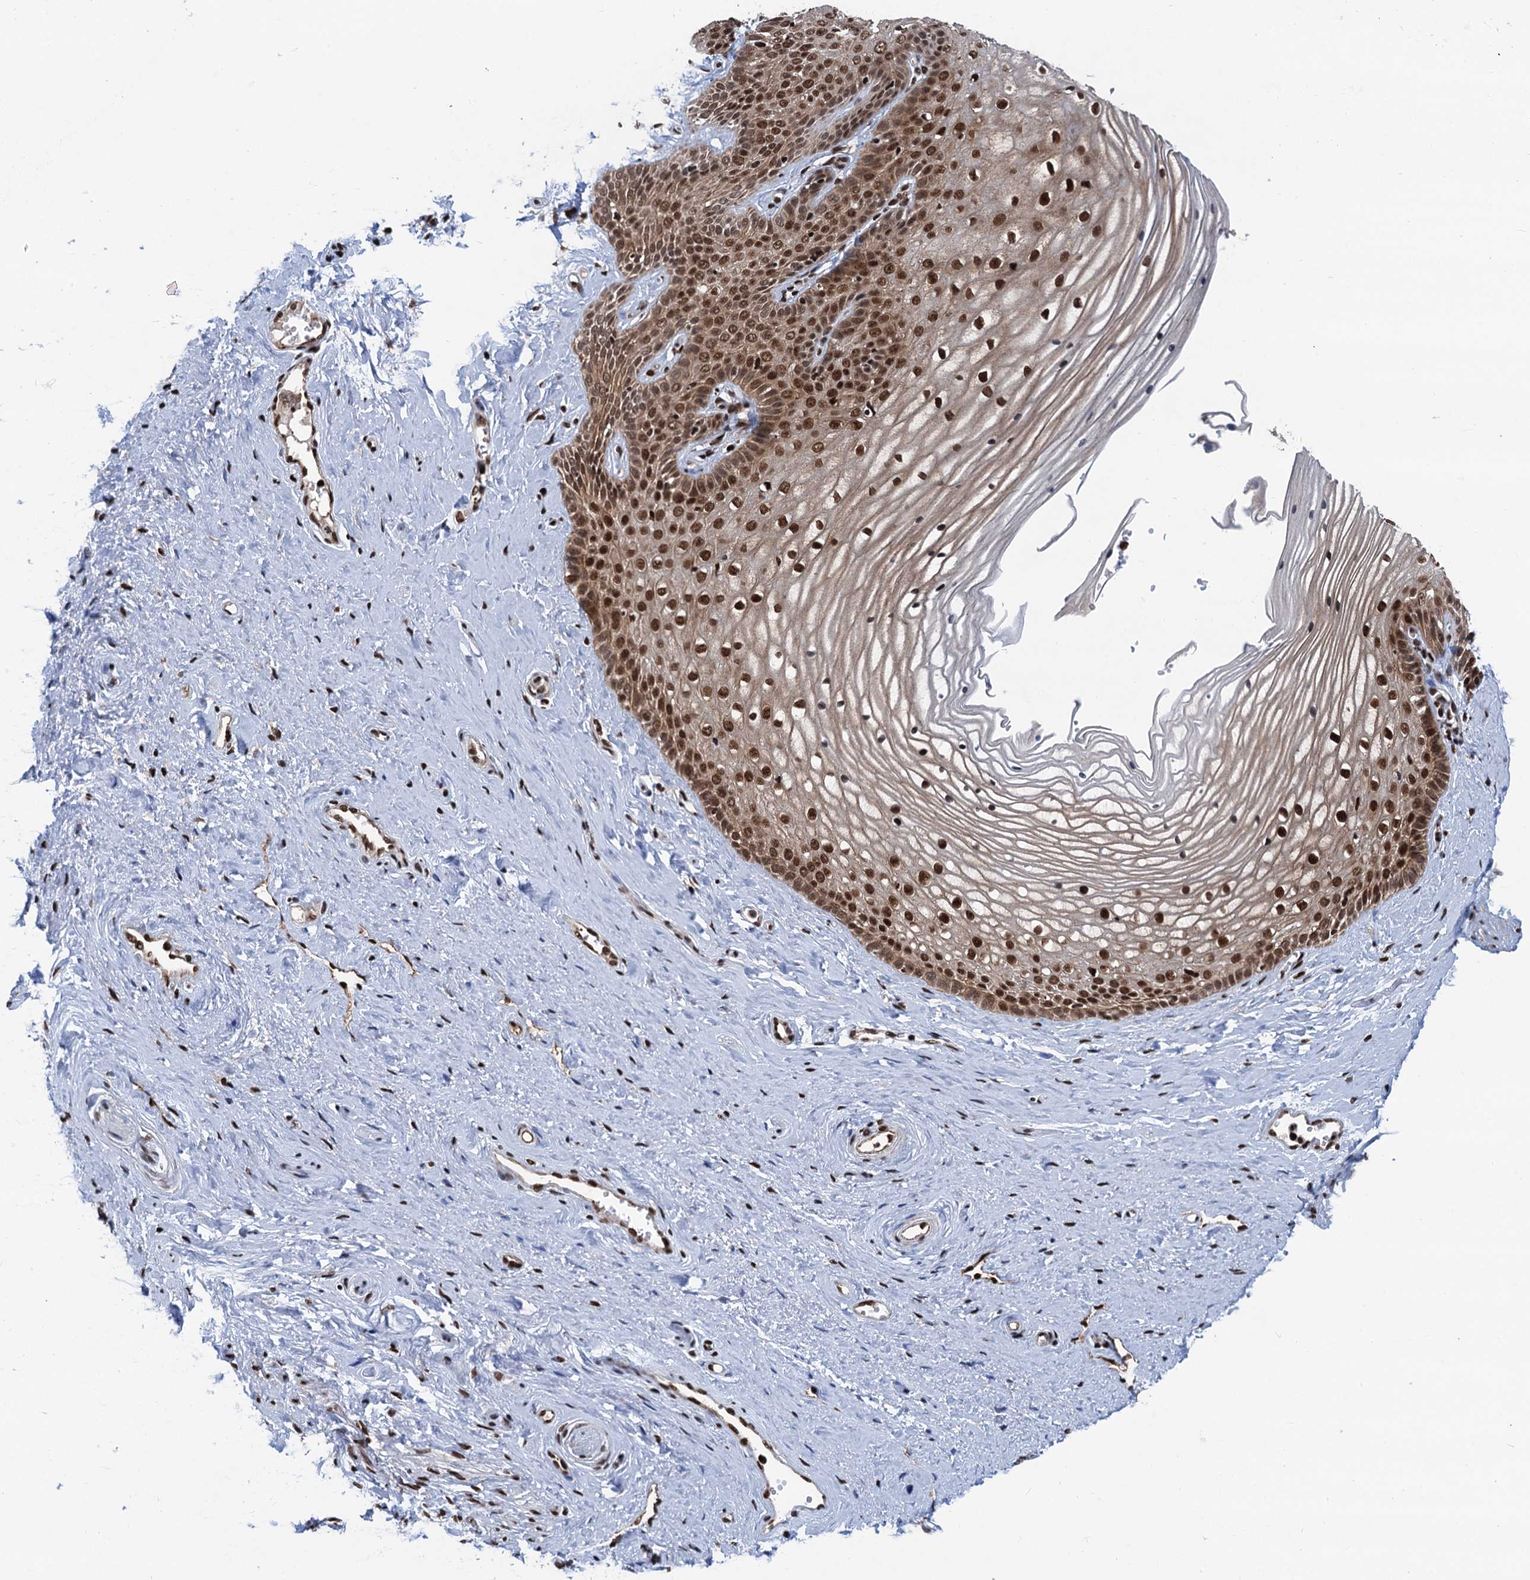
{"staining": {"intensity": "strong", "quantity": ">75%", "location": "cytoplasmic/membranous,nuclear"}, "tissue": "vagina", "cell_type": "Squamous epithelial cells", "image_type": "normal", "snomed": [{"axis": "morphology", "description": "Normal tissue, NOS"}, {"axis": "topography", "description": "Vagina"}, {"axis": "topography", "description": "Cervix"}], "caption": "Protein expression analysis of normal vagina reveals strong cytoplasmic/membranous,nuclear positivity in about >75% of squamous epithelial cells.", "gene": "PPP4R1", "patient": {"sex": "female", "age": 40}}